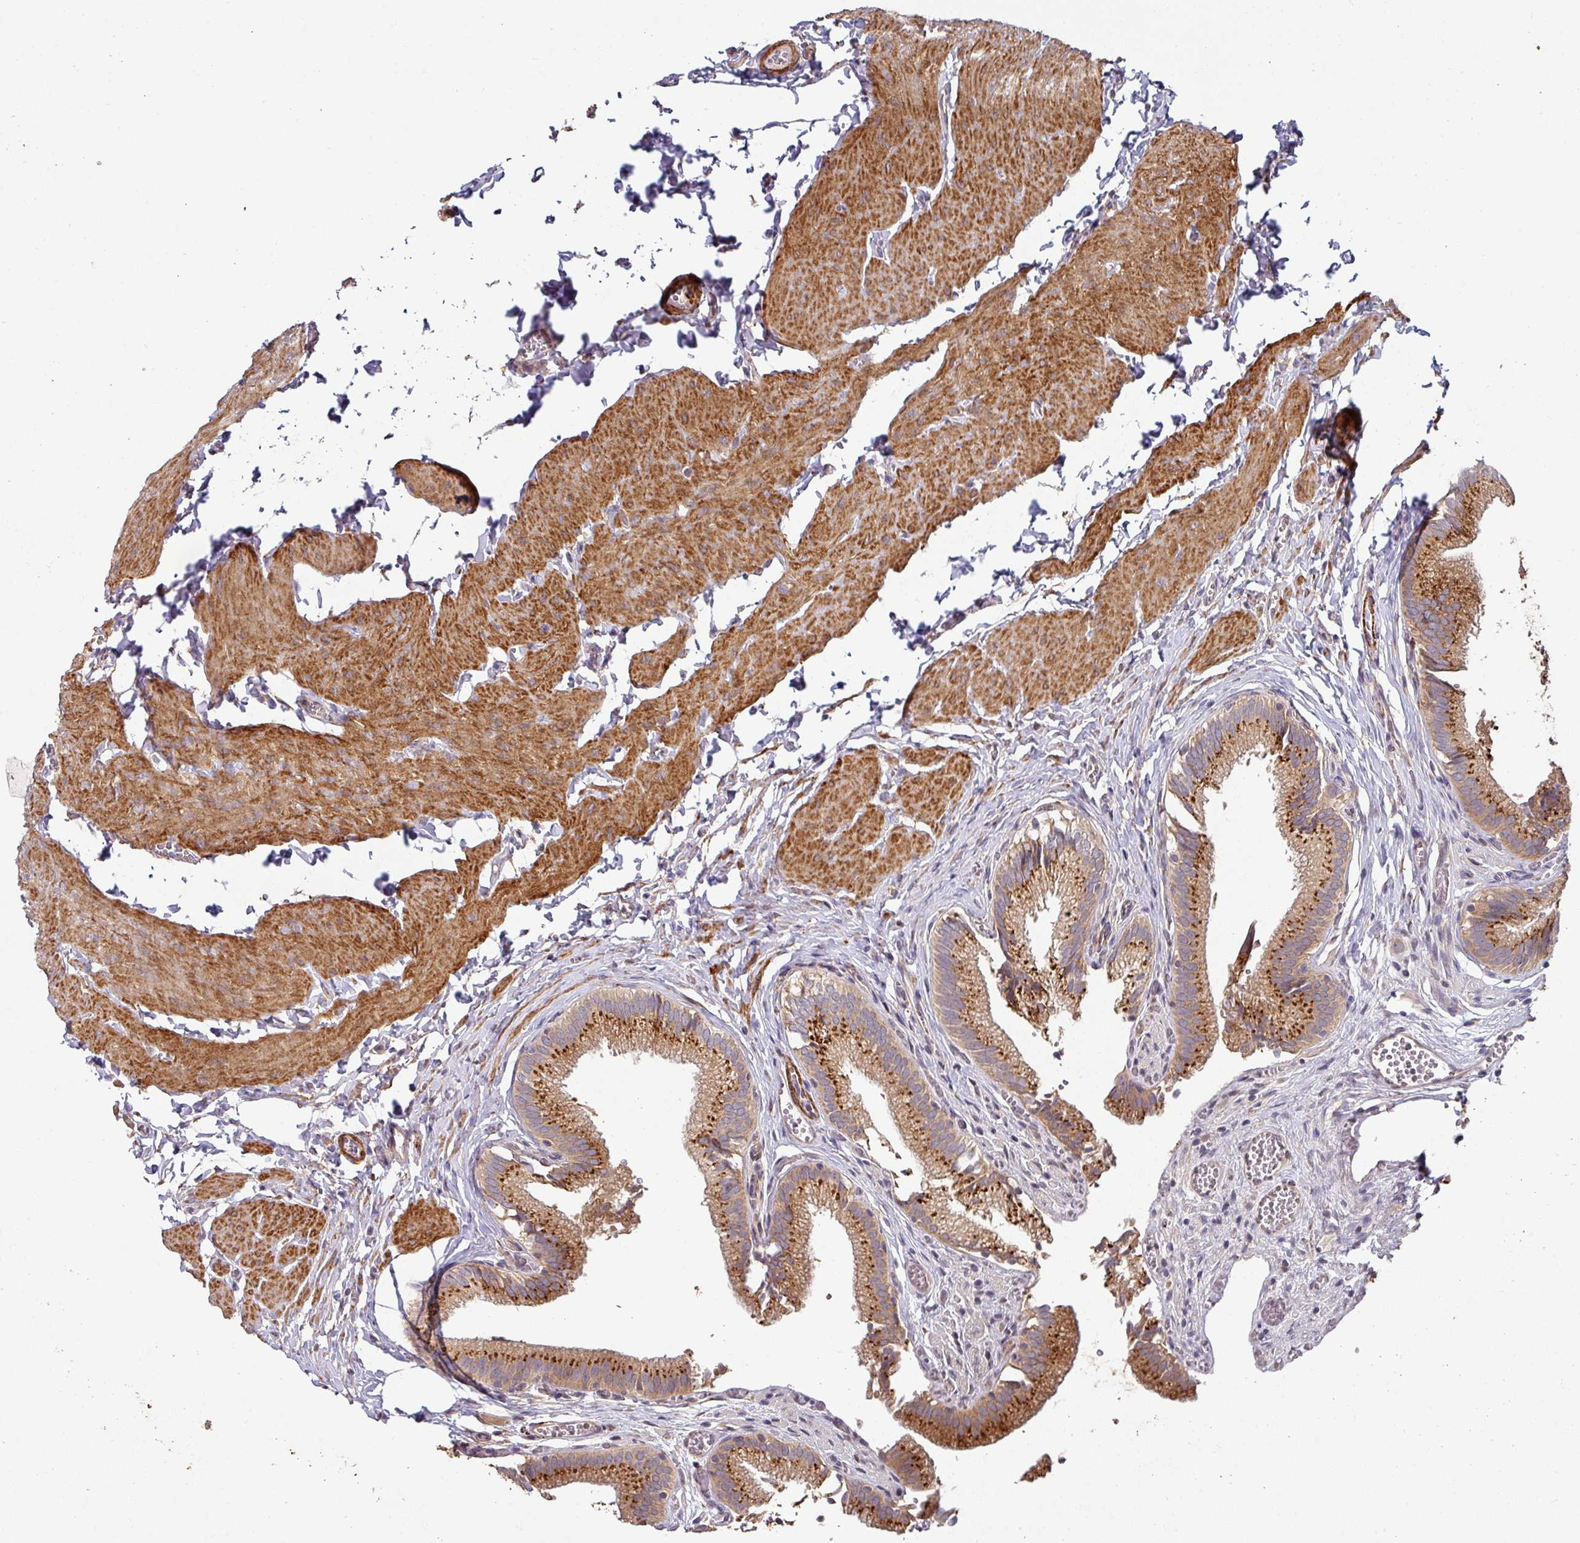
{"staining": {"intensity": "moderate", "quantity": ">75%", "location": "cytoplasmic/membranous"}, "tissue": "gallbladder", "cell_type": "Glandular cells", "image_type": "normal", "snomed": [{"axis": "morphology", "description": "Normal tissue, NOS"}, {"axis": "topography", "description": "Gallbladder"}, {"axis": "topography", "description": "Peripheral nerve tissue"}], "caption": "The immunohistochemical stain highlights moderate cytoplasmic/membranous expression in glandular cells of benign gallbladder.", "gene": "ZNF268", "patient": {"sex": "male", "age": 17}}